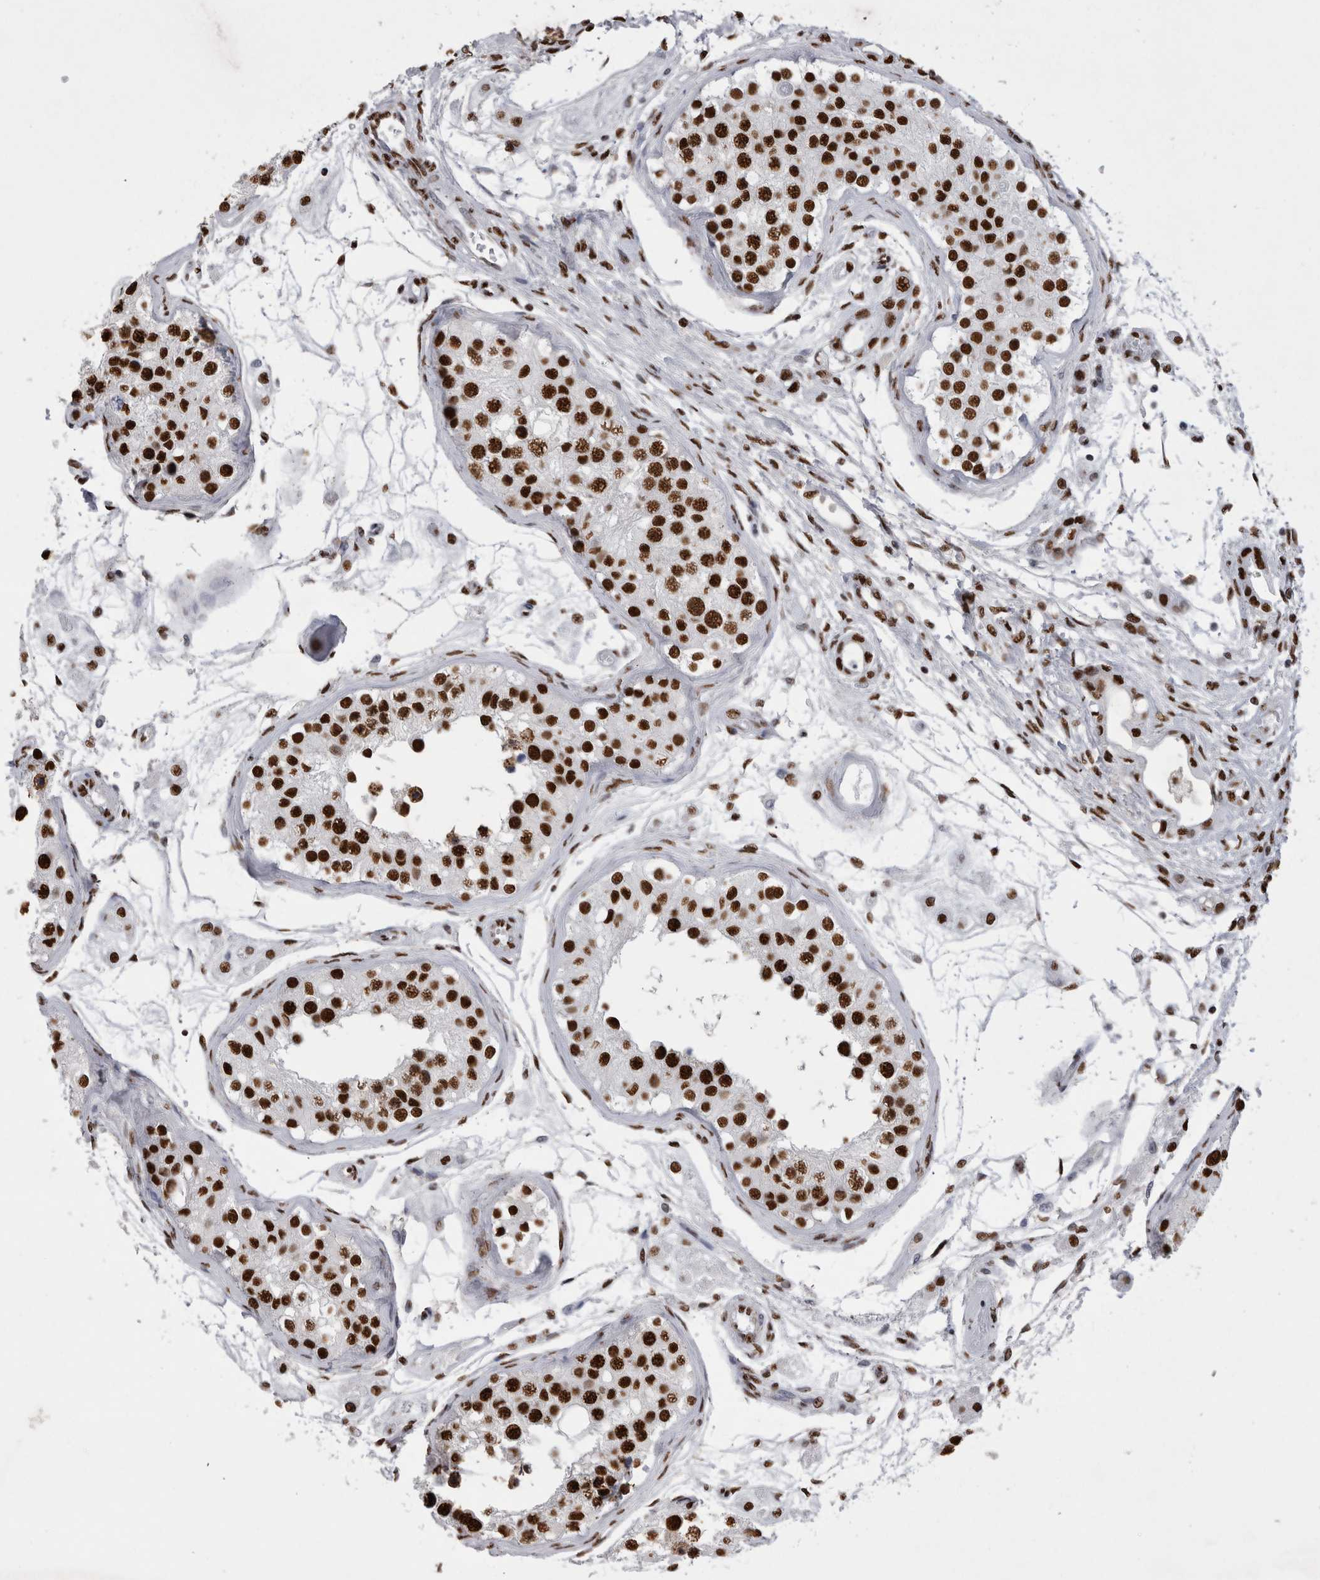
{"staining": {"intensity": "strong", "quantity": ">75%", "location": "nuclear"}, "tissue": "testis", "cell_type": "Cells in seminiferous ducts", "image_type": "normal", "snomed": [{"axis": "morphology", "description": "Normal tissue, NOS"}, {"axis": "morphology", "description": "Adenocarcinoma, metastatic, NOS"}, {"axis": "topography", "description": "Testis"}], "caption": "Immunohistochemical staining of benign testis displays strong nuclear protein staining in about >75% of cells in seminiferous ducts. (DAB IHC with brightfield microscopy, high magnification).", "gene": "ALPK3", "patient": {"sex": "male", "age": 26}}